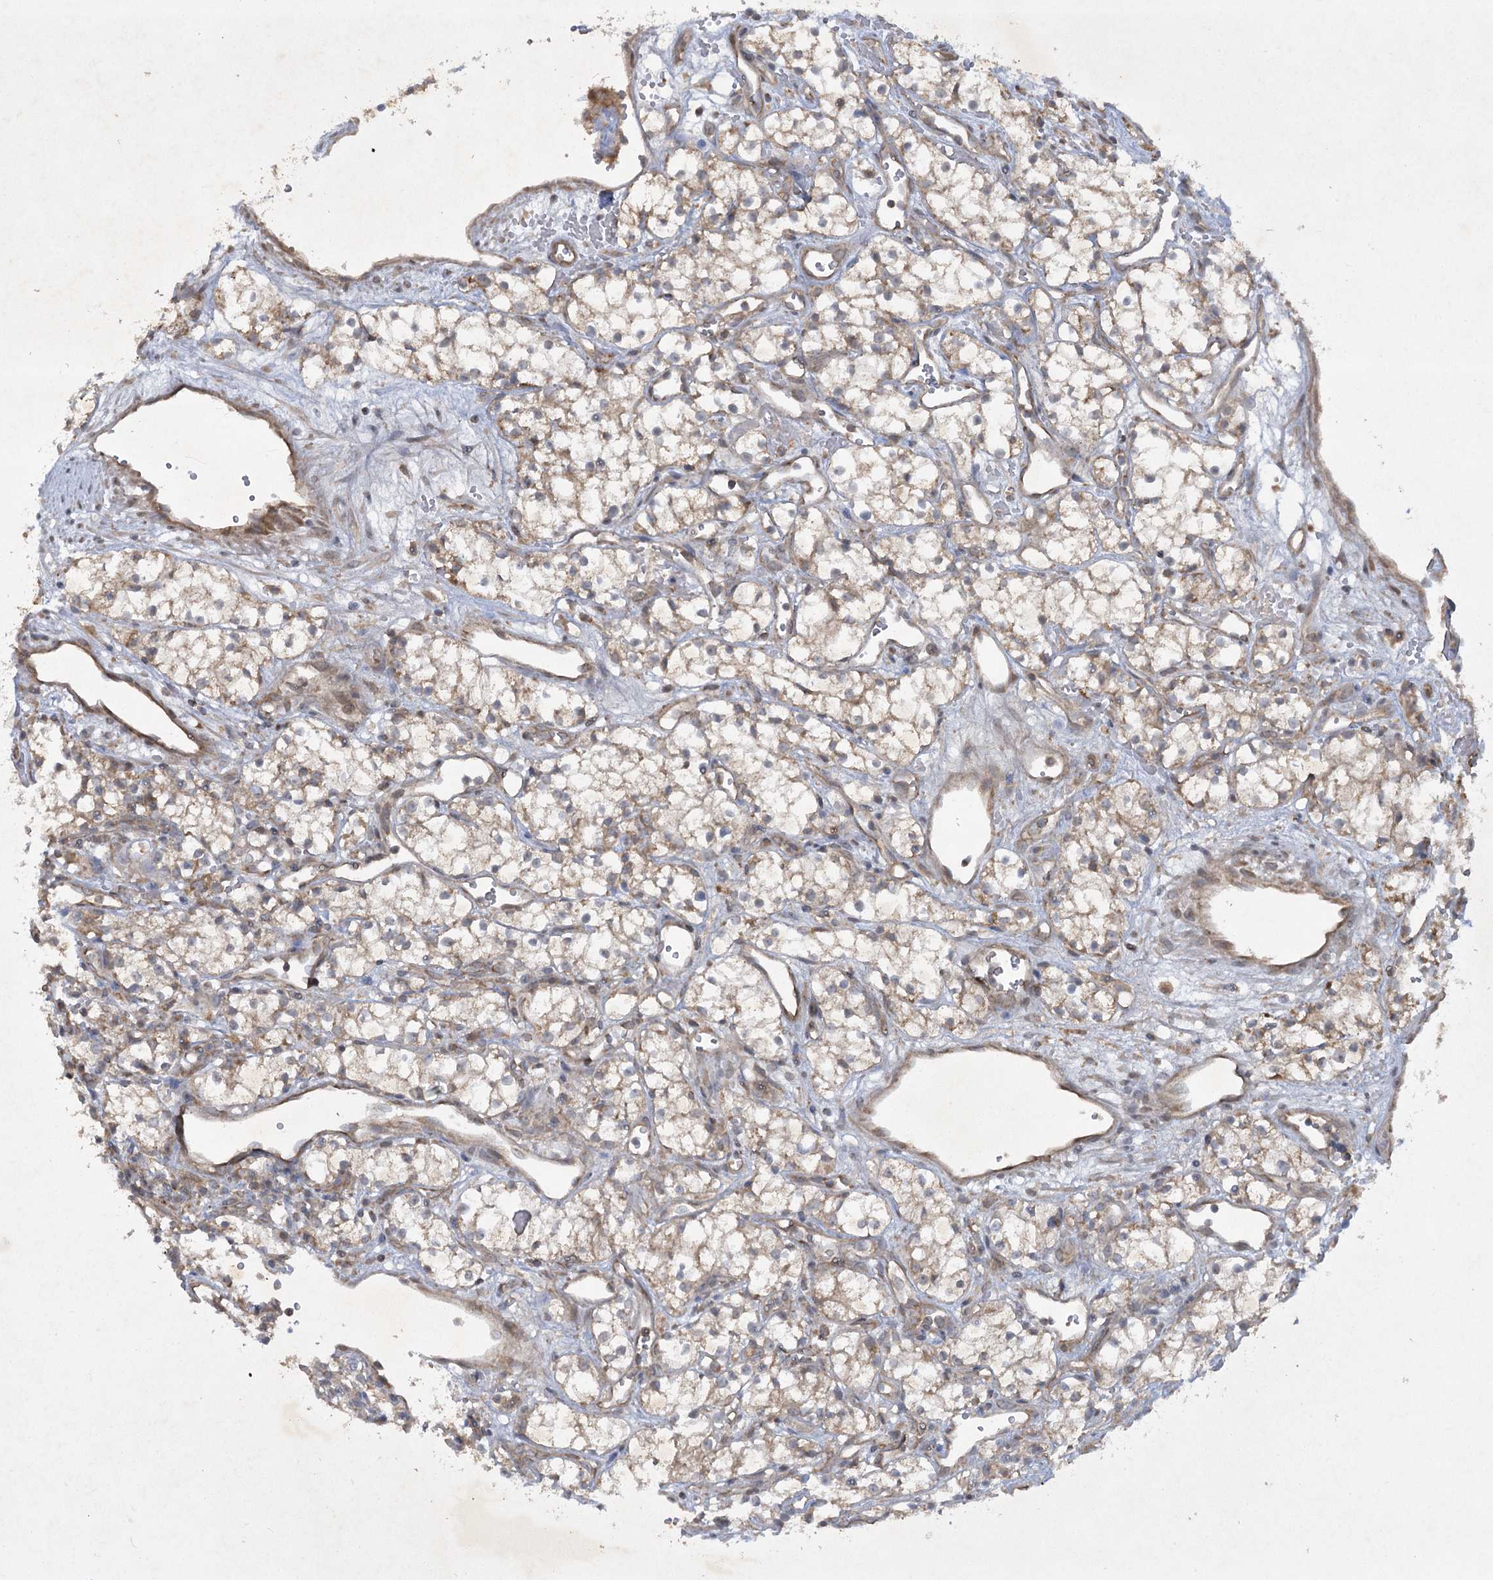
{"staining": {"intensity": "weak", "quantity": "25%-75%", "location": "cytoplasmic/membranous"}, "tissue": "renal cancer", "cell_type": "Tumor cells", "image_type": "cancer", "snomed": [{"axis": "morphology", "description": "Adenocarcinoma, NOS"}, {"axis": "topography", "description": "Kidney"}], "caption": "IHC of human renal cancer shows low levels of weak cytoplasmic/membranous staining in approximately 25%-75% of tumor cells.", "gene": "TRAF3IP1", "patient": {"sex": "male", "age": 59}}